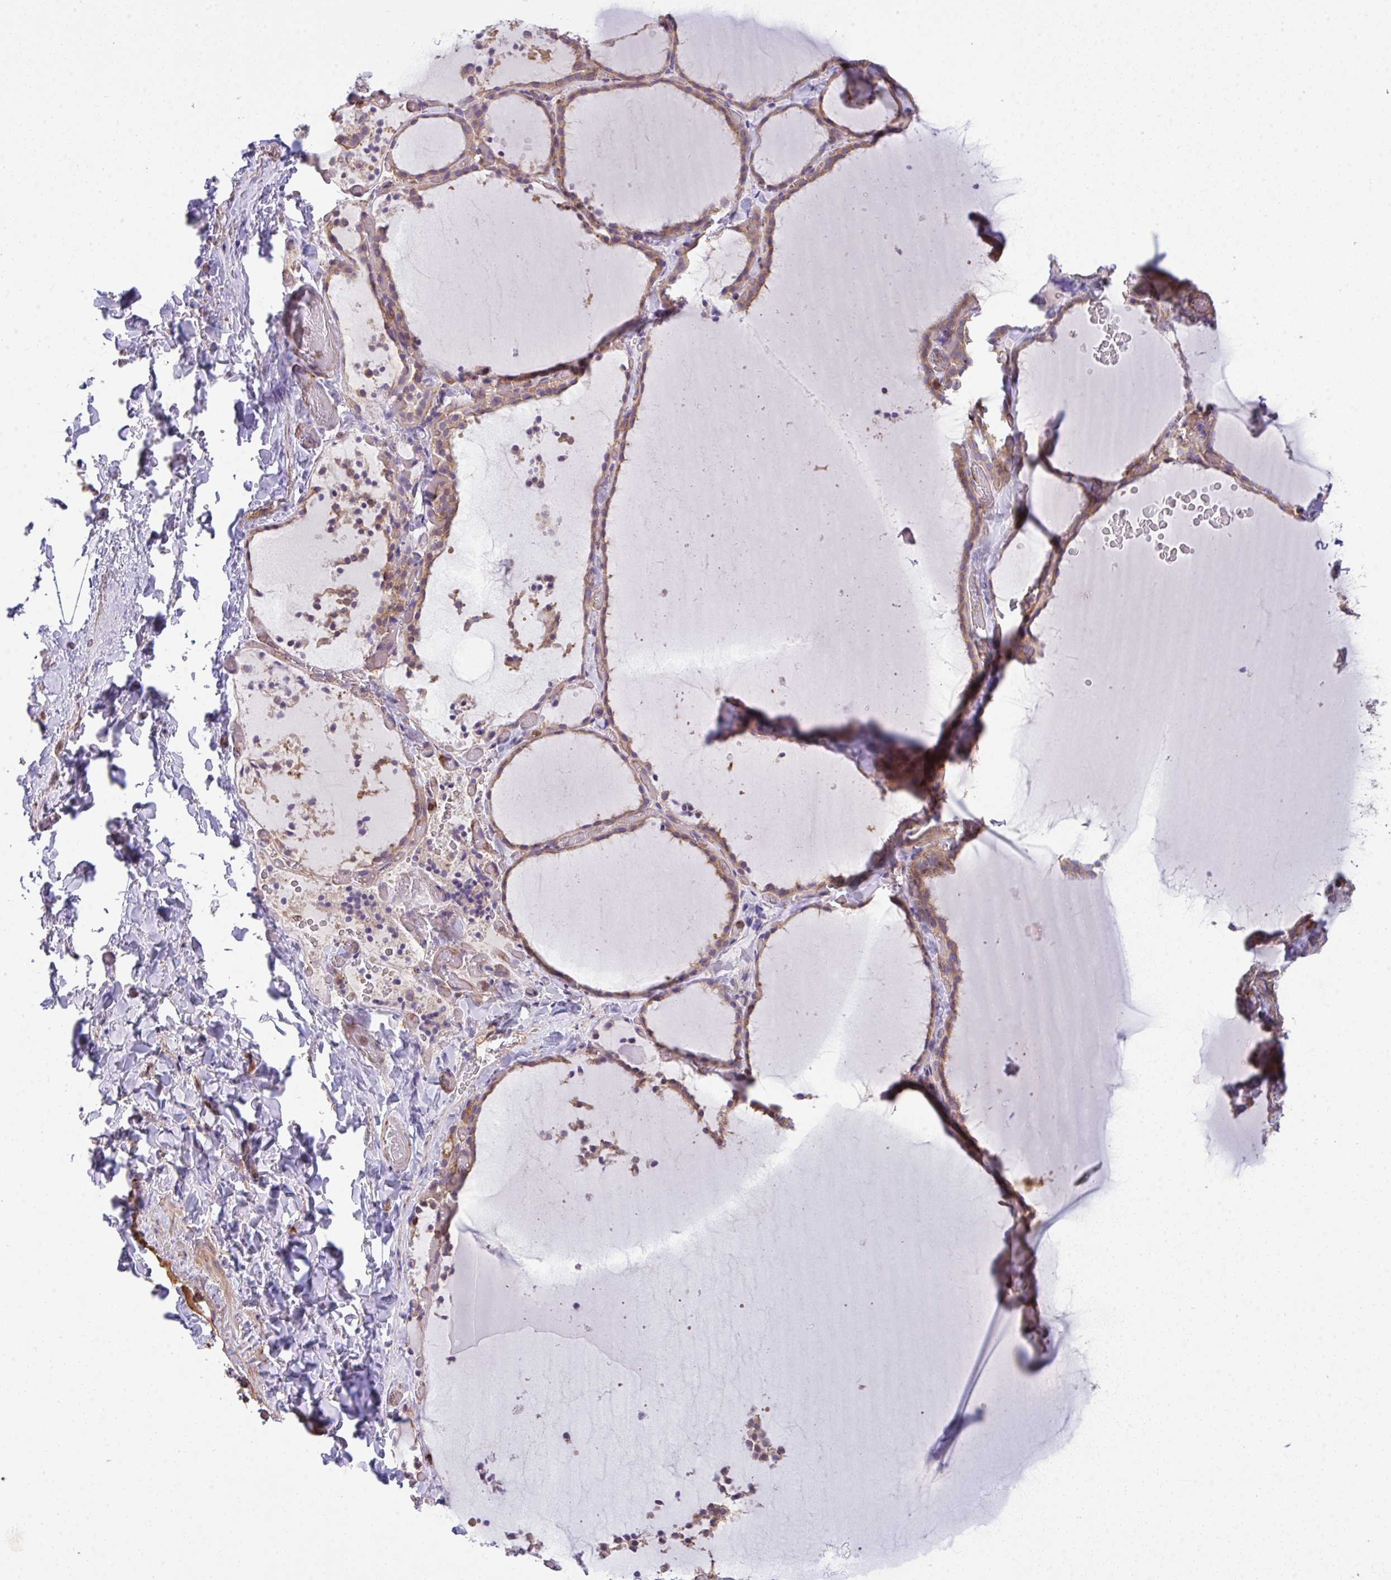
{"staining": {"intensity": "weak", "quantity": ">75%", "location": "cytoplasmic/membranous"}, "tissue": "thyroid gland", "cell_type": "Glandular cells", "image_type": "normal", "snomed": [{"axis": "morphology", "description": "Normal tissue, NOS"}, {"axis": "topography", "description": "Thyroid gland"}], "caption": "Protein expression by immunohistochemistry (IHC) displays weak cytoplasmic/membranous positivity in approximately >75% of glandular cells in normal thyroid gland.", "gene": "TMEM229A", "patient": {"sex": "female", "age": 22}}